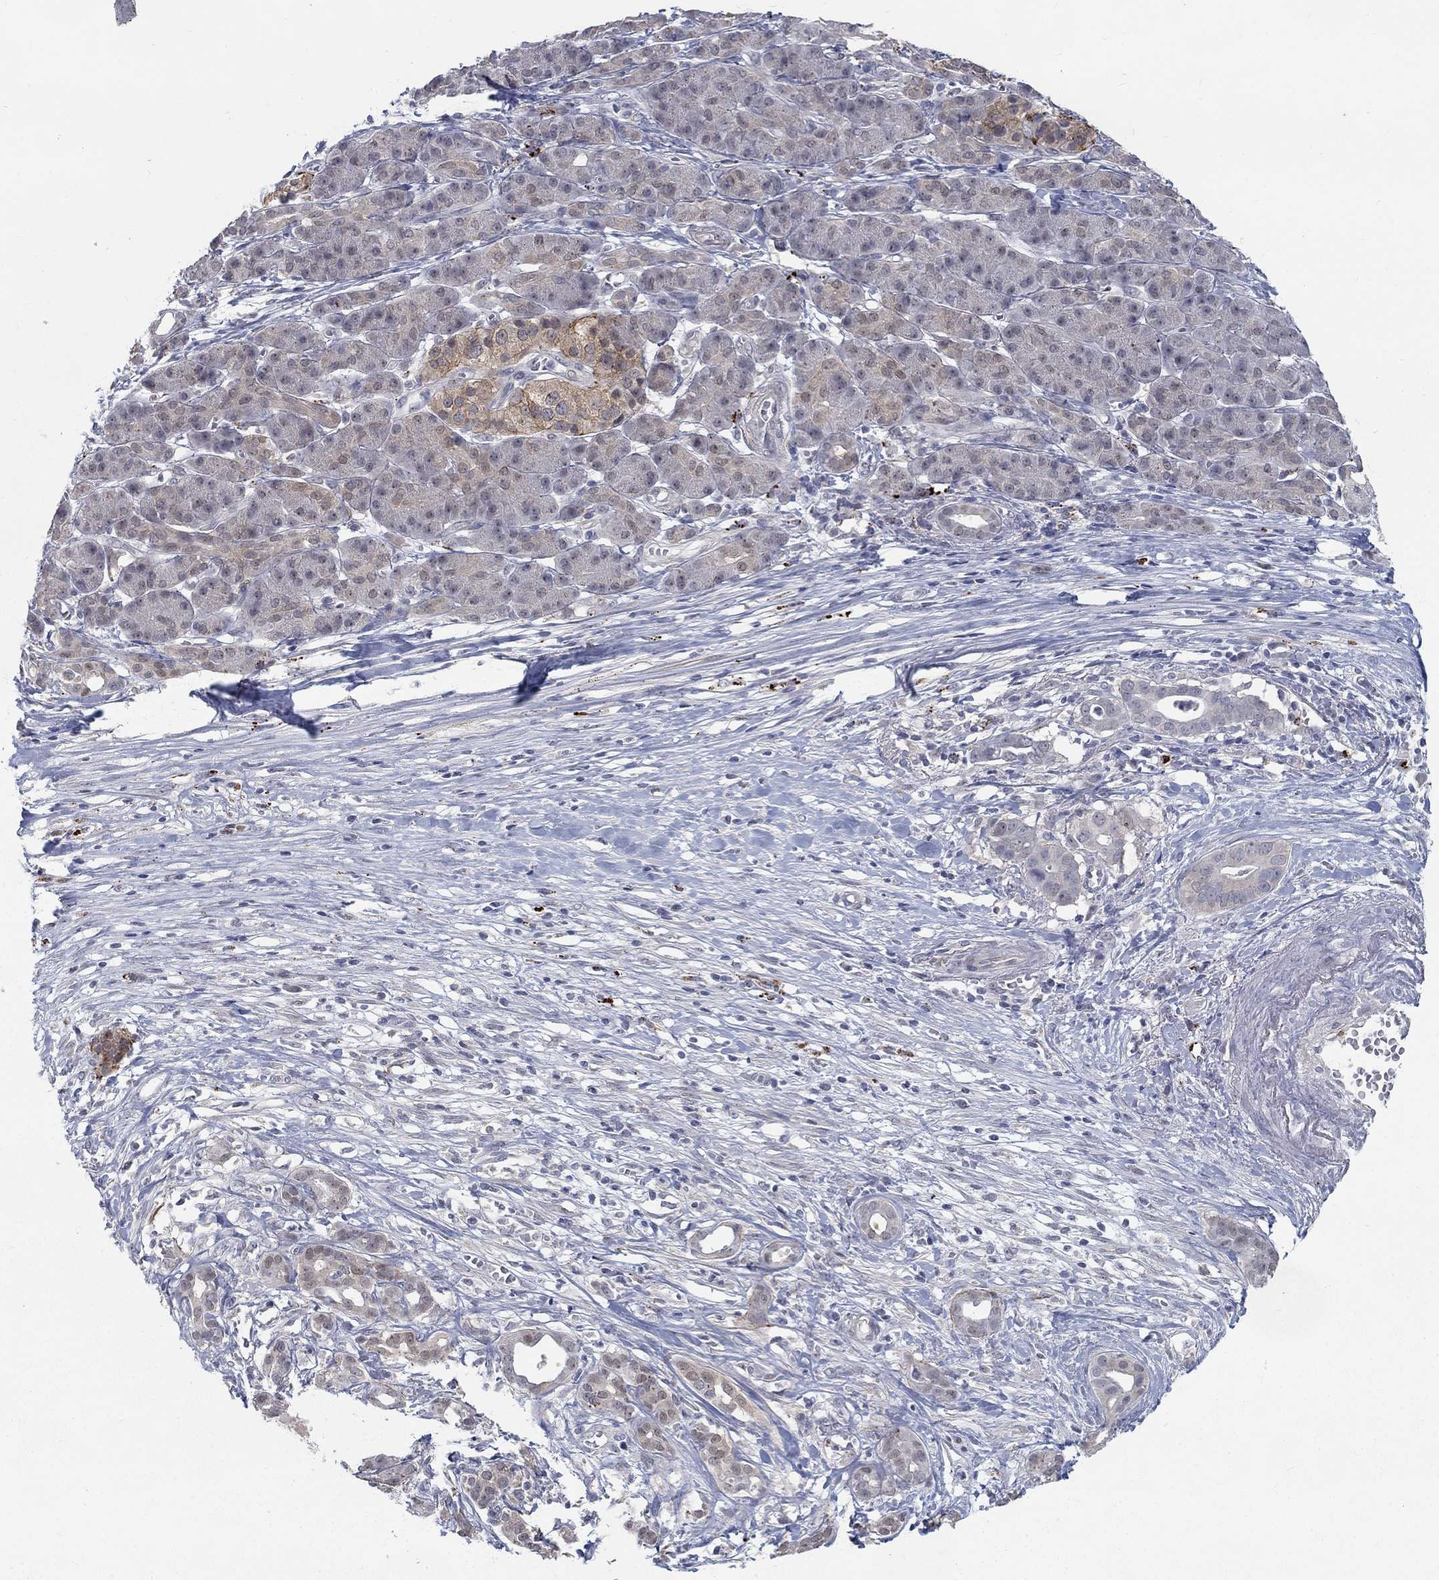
{"staining": {"intensity": "weak", "quantity": "<25%", "location": "cytoplasmic/membranous"}, "tissue": "pancreatic cancer", "cell_type": "Tumor cells", "image_type": "cancer", "snomed": [{"axis": "morphology", "description": "Adenocarcinoma, NOS"}, {"axis": "topography", "description": "Pancreas"}], "caption": "Tumor cells show no significant protein positivity in pancreatic cancer.", "gene": "MTSS2", "patient": {"sex": "male", "age": 61}}